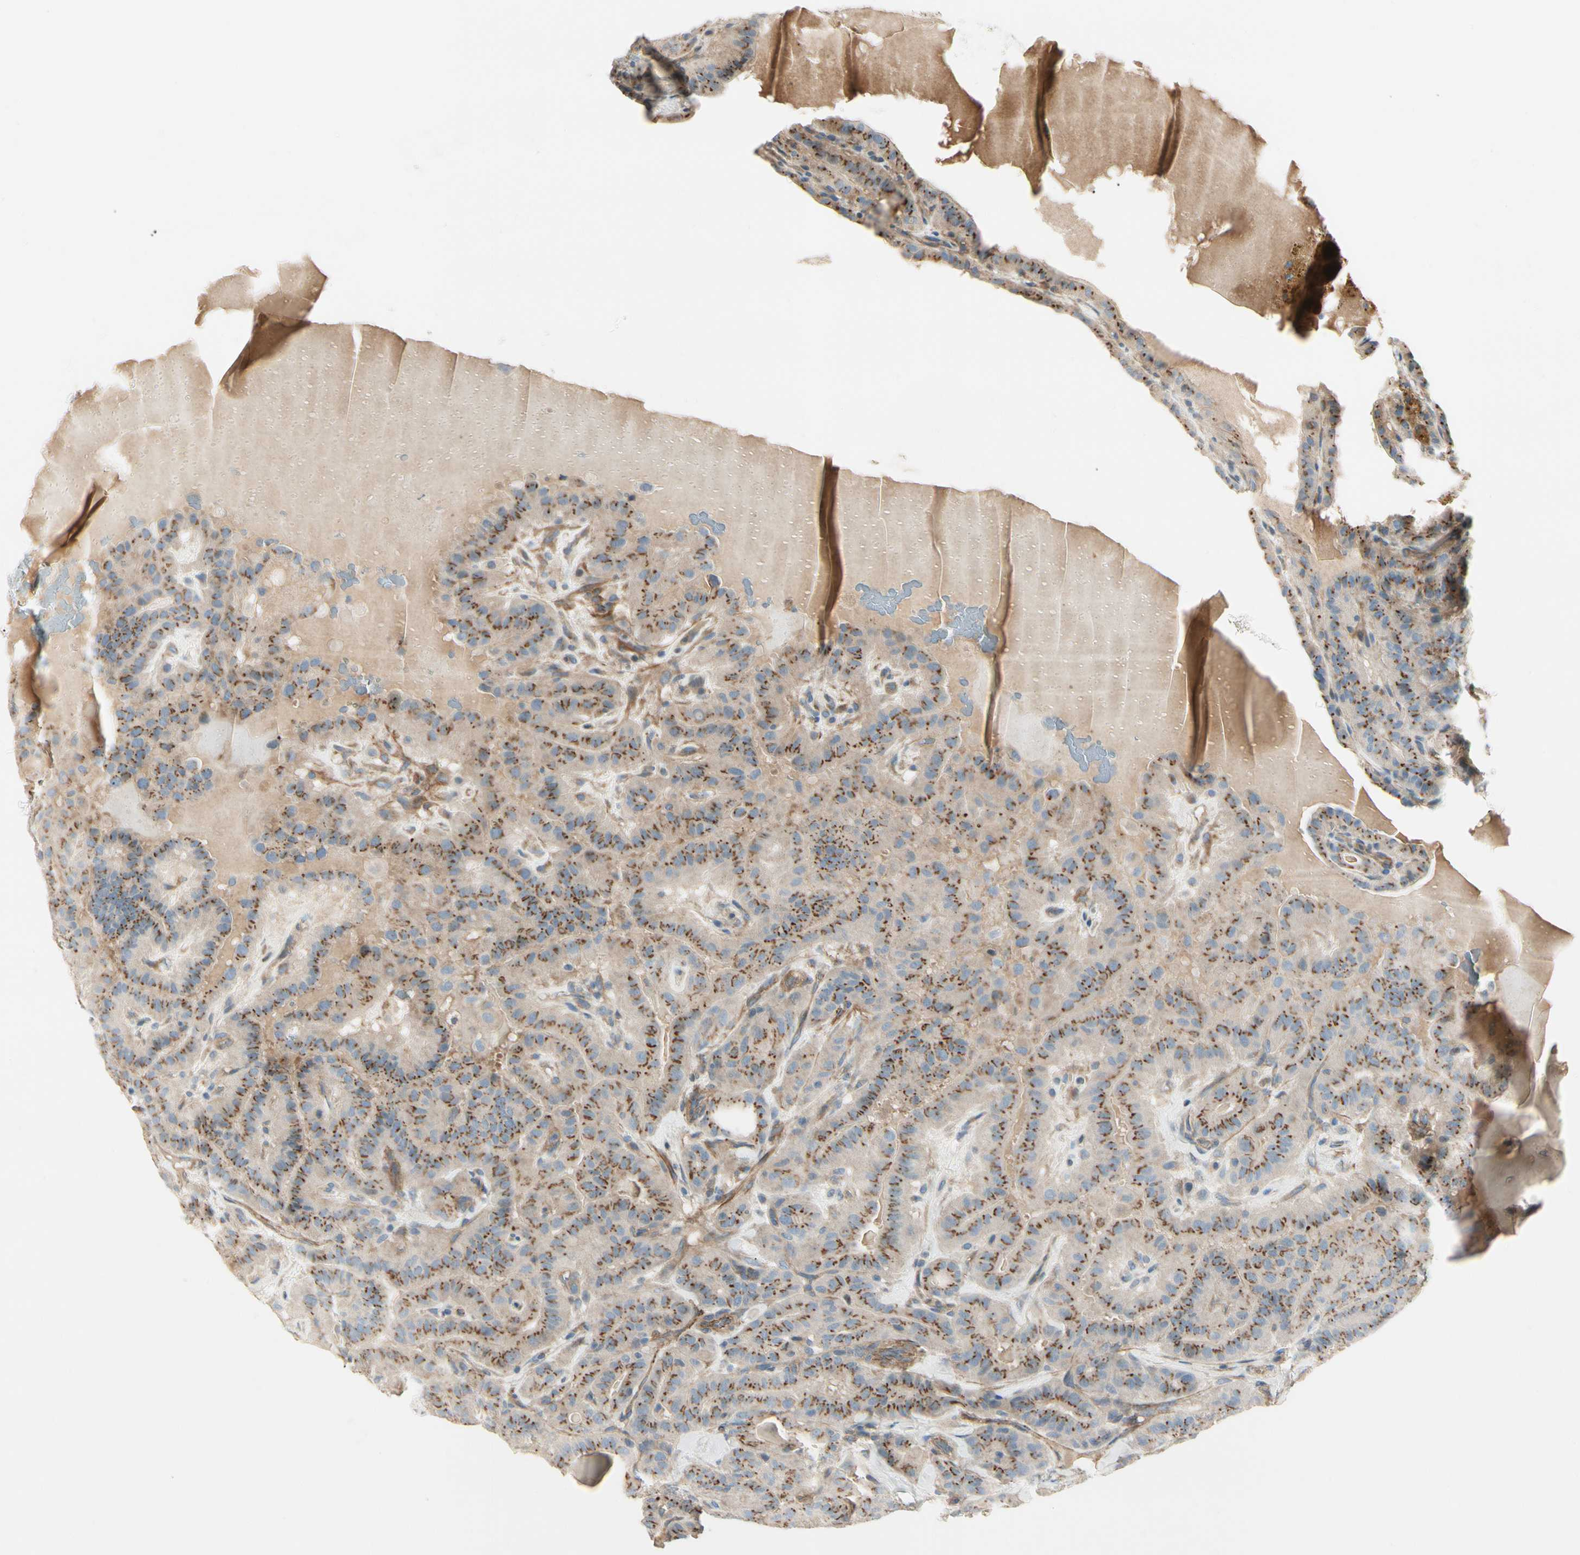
{"staining": {"intensity": "strong", "quantity": ">75%", "location": "cytoplasmic/membranous"}, "tissue": "thyroid cancer", "cell_type": "Tumor cells", "image_type": "cancer", "snomed": [{"axis": "morphology", "description": "Papillary adenocarcinoma, NOS"}, {"axis": "topography", "description": "Thyroid gland"}], "caption": "Tumor cells exhibit strong cytoplasmic/membranous expression in about >75% of cells in papillary adenocarcinoma (thyroid).", "gene": "ABCA3", "patient": {"sex": "male", "age": 77}}